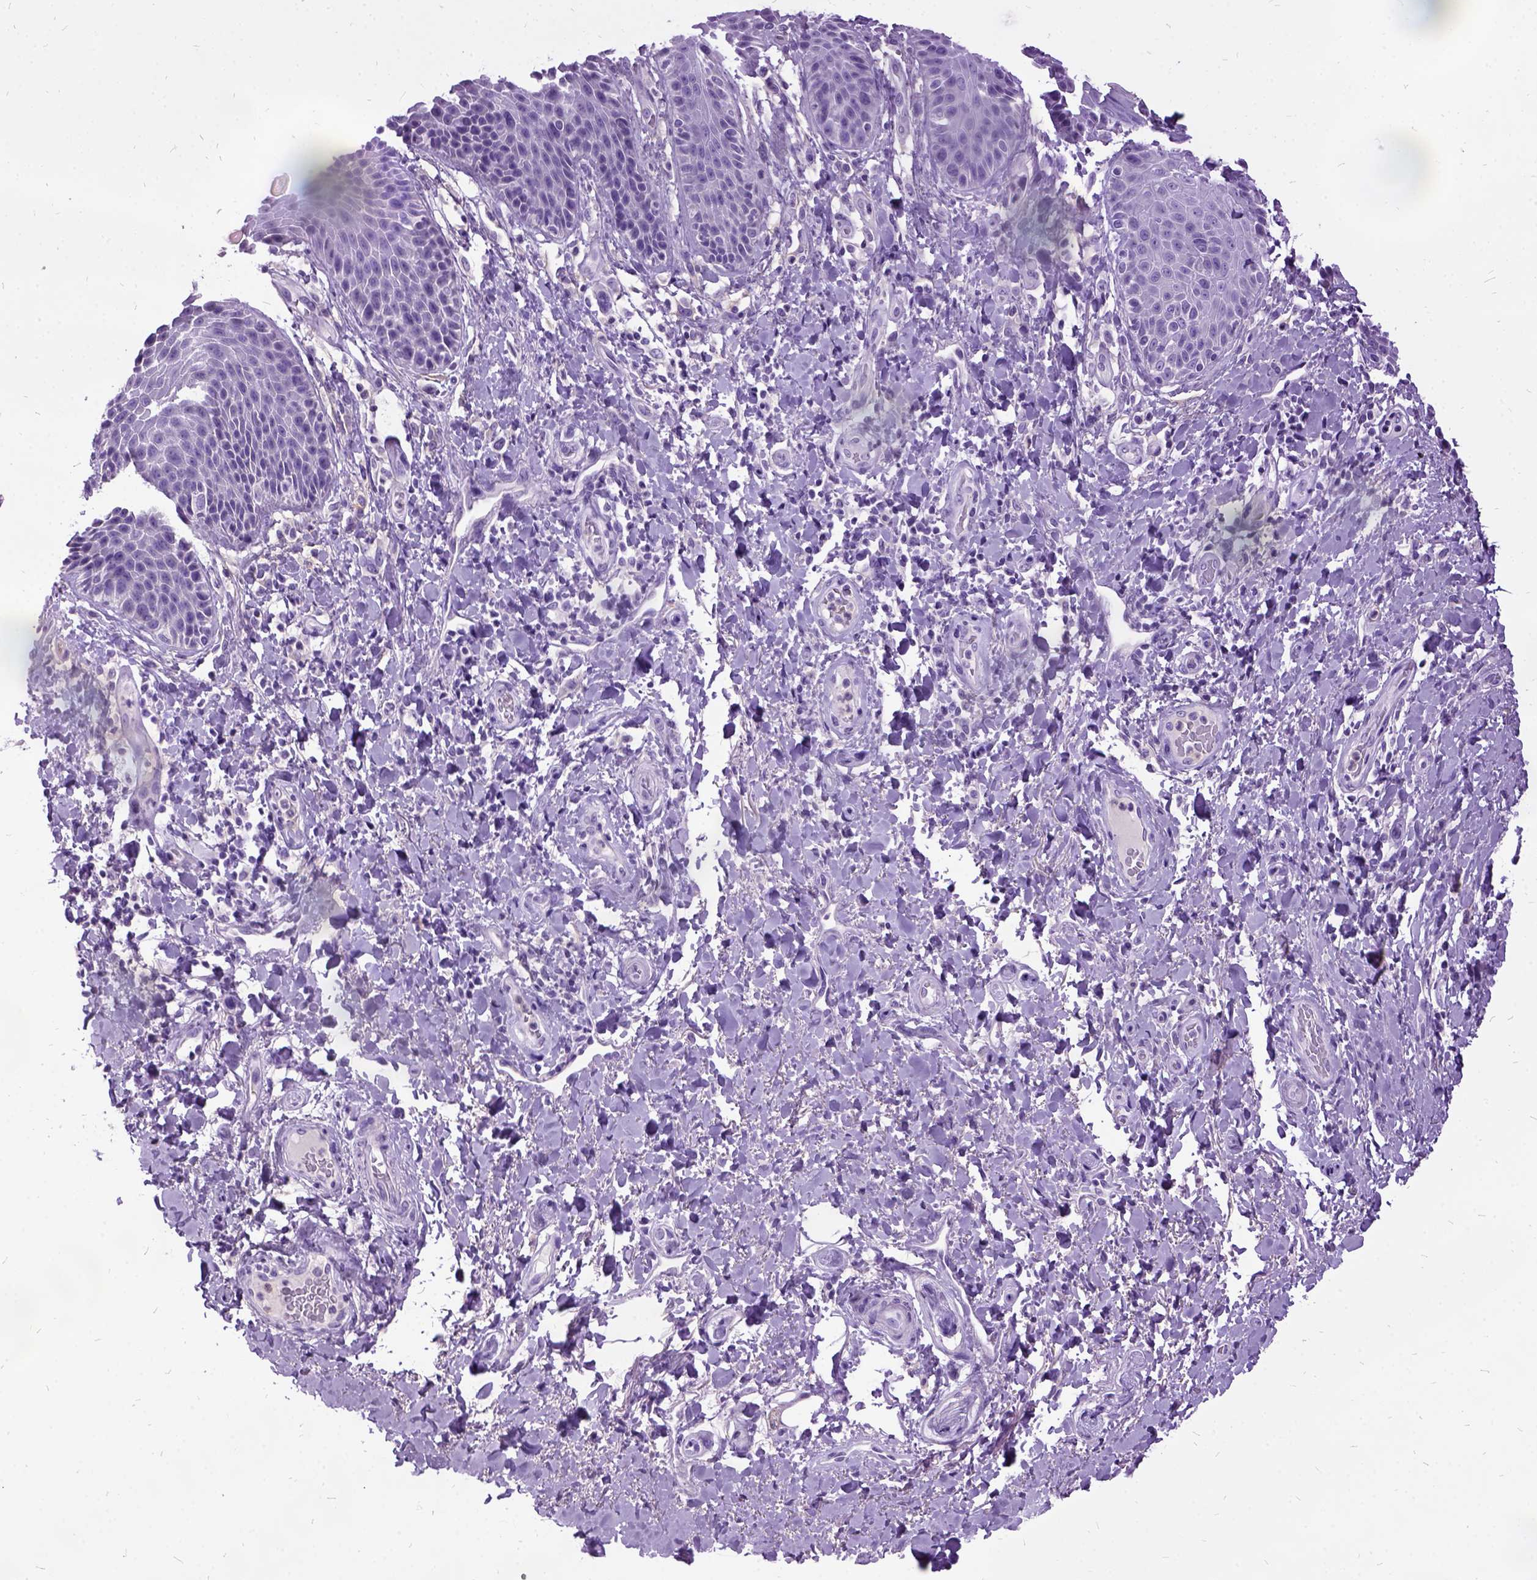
{"staining": {"intensity": "negative", "quantity": "none", "location": "none"}, "tissue": "skin", "cell_type": "Epidermal cells", "image_type": "normal", "snomed": [{"axis": "morphology", "description": "Normal tissue, NOS"}, {"axis": "topography", "description": "Anal"}, {"axis": "topography", "description": "Peripheral nerve tissue"}], "caption": "An immunohistochemistry (IHC) image of unremarkable skin is shown. There is no staining in epidermal cells of skin.", "gene": "MME", "patient": {"sex": "male", "age": 51}}